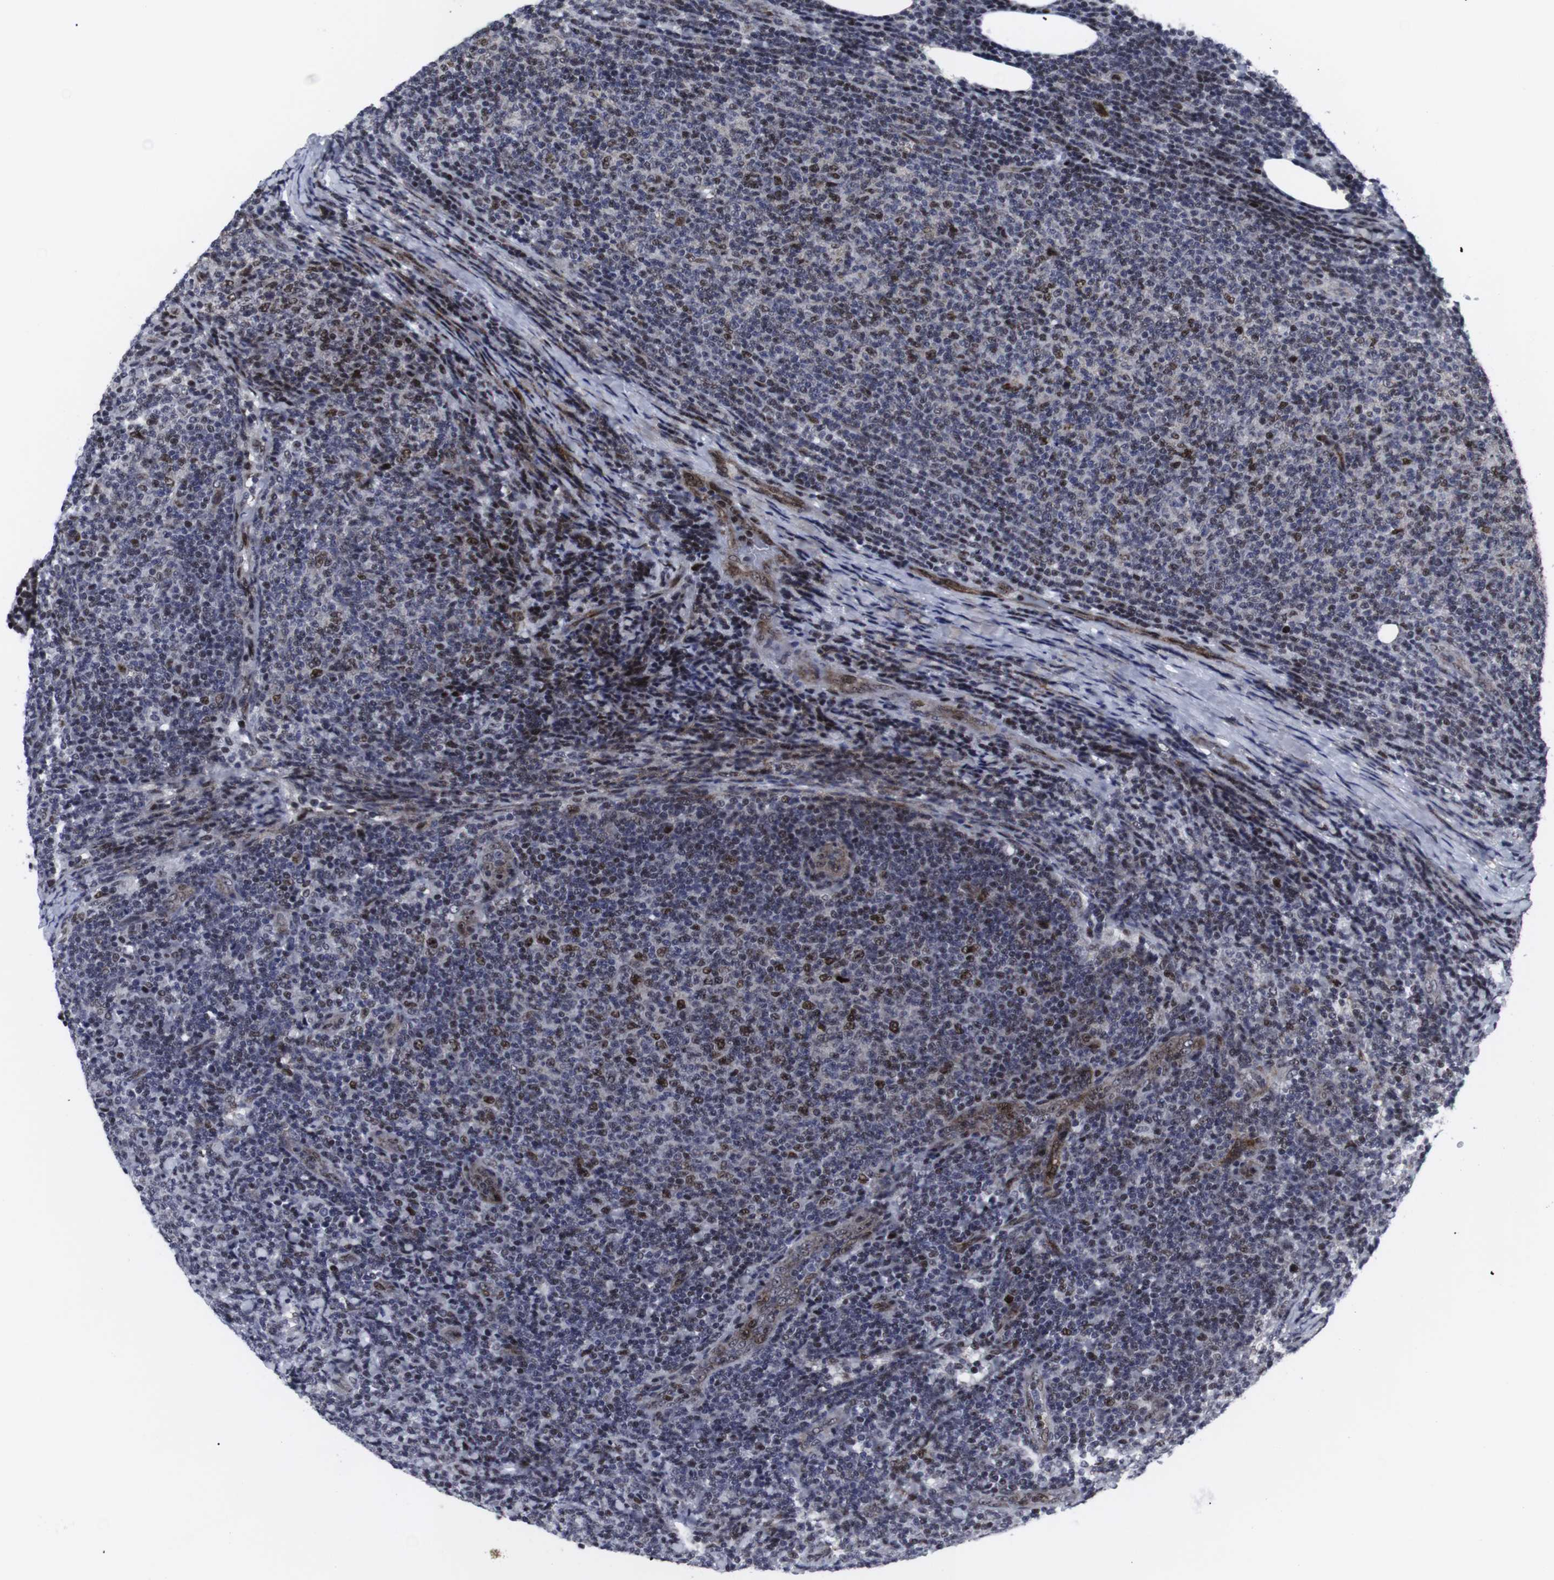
{"staining": {"intensity": "moderate", "quantity": "25%-75%", "location": "nuclear"}, "tissue": "lymphoma", "cell_type": "Tumor cells", "image_type": "cancer", "snomed": [{"axis": "morphology", "description": "Malignant lymphoma, non-Hodgkin's type, Low grade"}, {"axis": "topography", "description": "Lymph node"}], "caption": "Immunohistochemistry (IHC) of lymphoma reveals medium levels of moderate nuclear positivity in approximately 25%-75% of tumor cells. (brown staining indicates protein expression, while blue staining denotes nuclei).", "gene": "MLH1", "patient": {"sex": "male", "age": 66}}